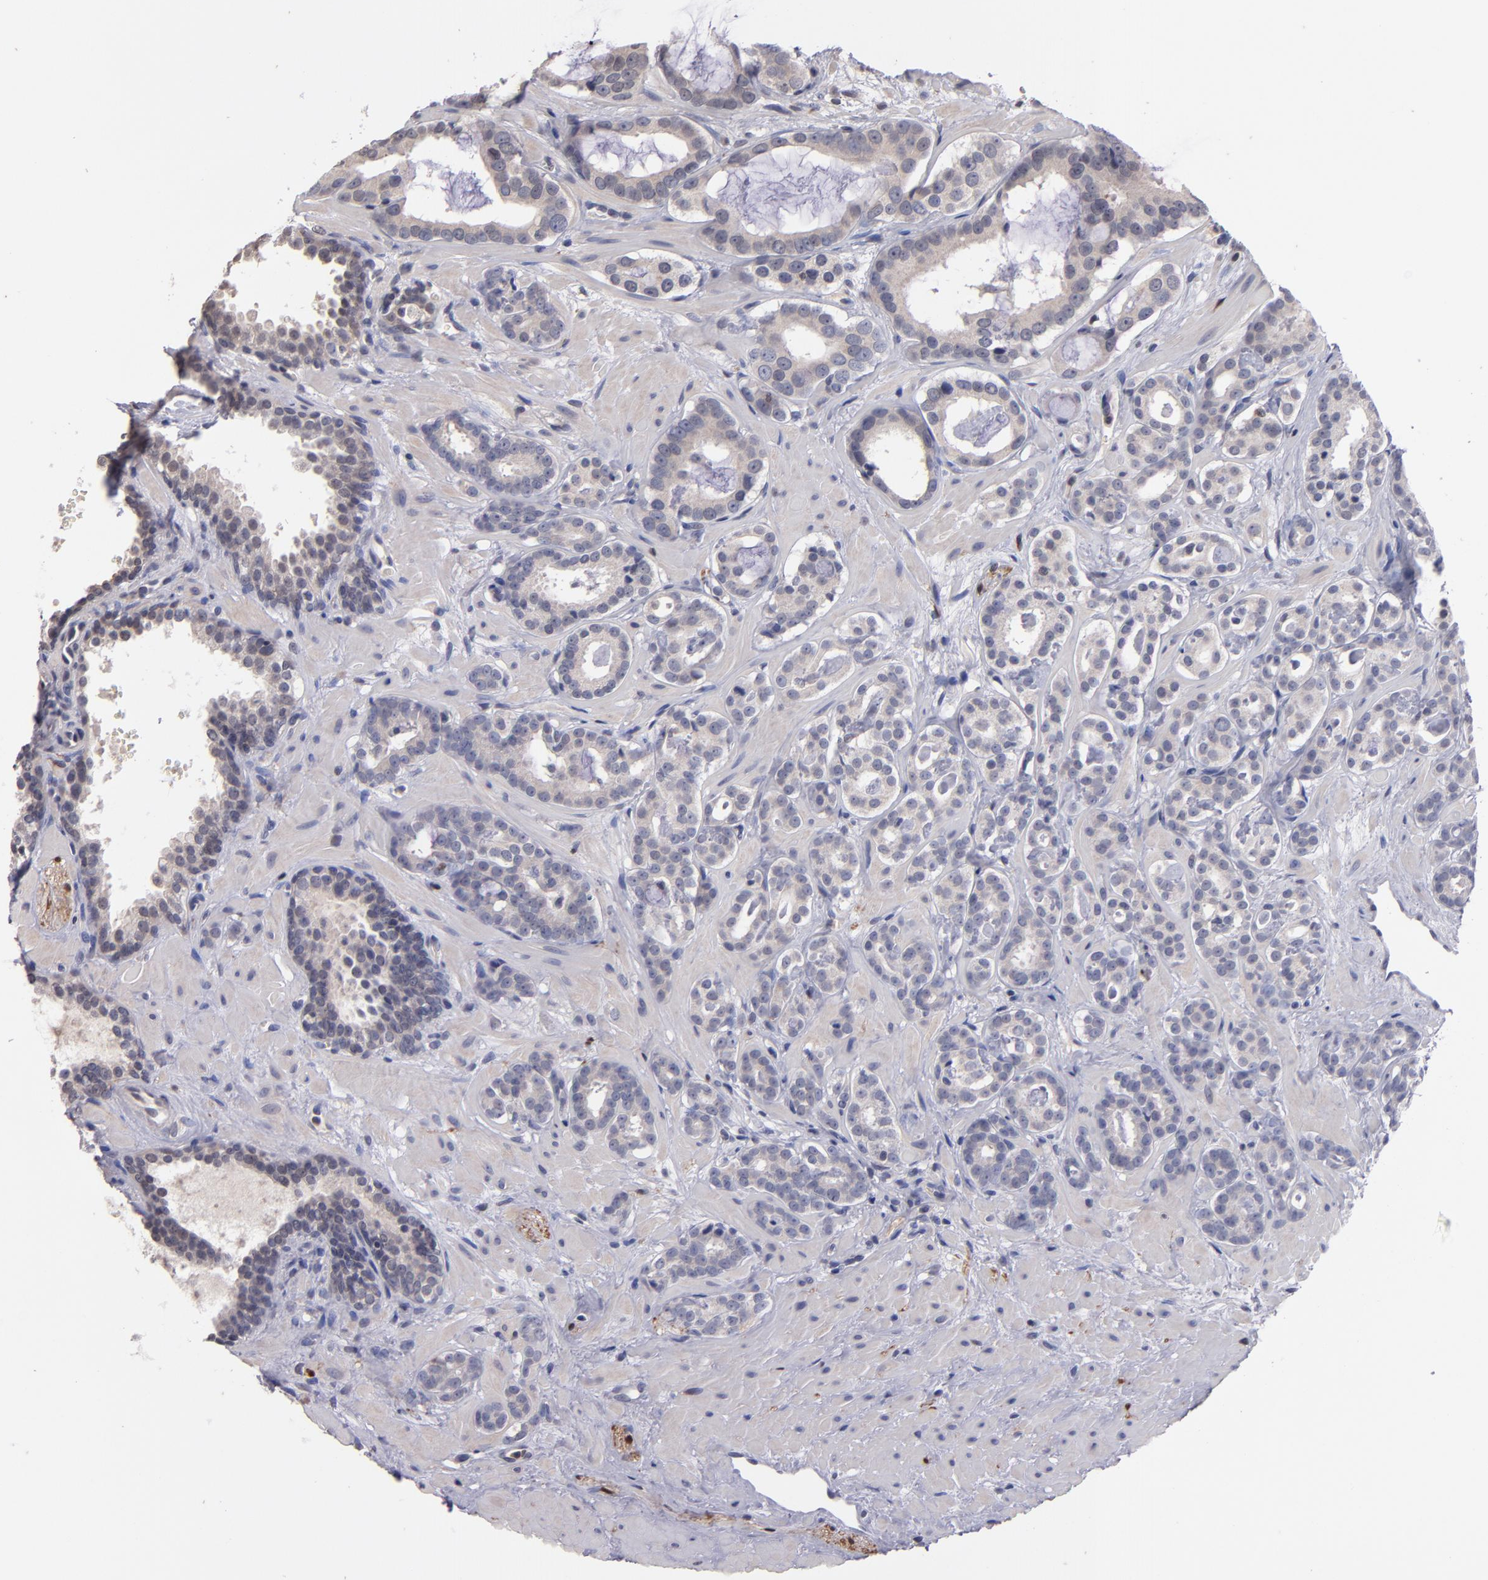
{"staining": {"intensity": "negative", "quantity": "none", "location": "none"}, "tissue": "prostate cancer", "cell_type": "Tumor cells", "image_type": "cancer", "snomed": [{"axis": "morphology", "description": "Adenocarcinoma, Low grade"}, {"axis": "topography", "description": "Prostate"}], "caption": "A histopathology image of human adenocarcinoma (low-grade) (prostate) is negative for staining in tumor cells.", "gene": "S100A1", "patient": {"sex": "male", "age": 57}}